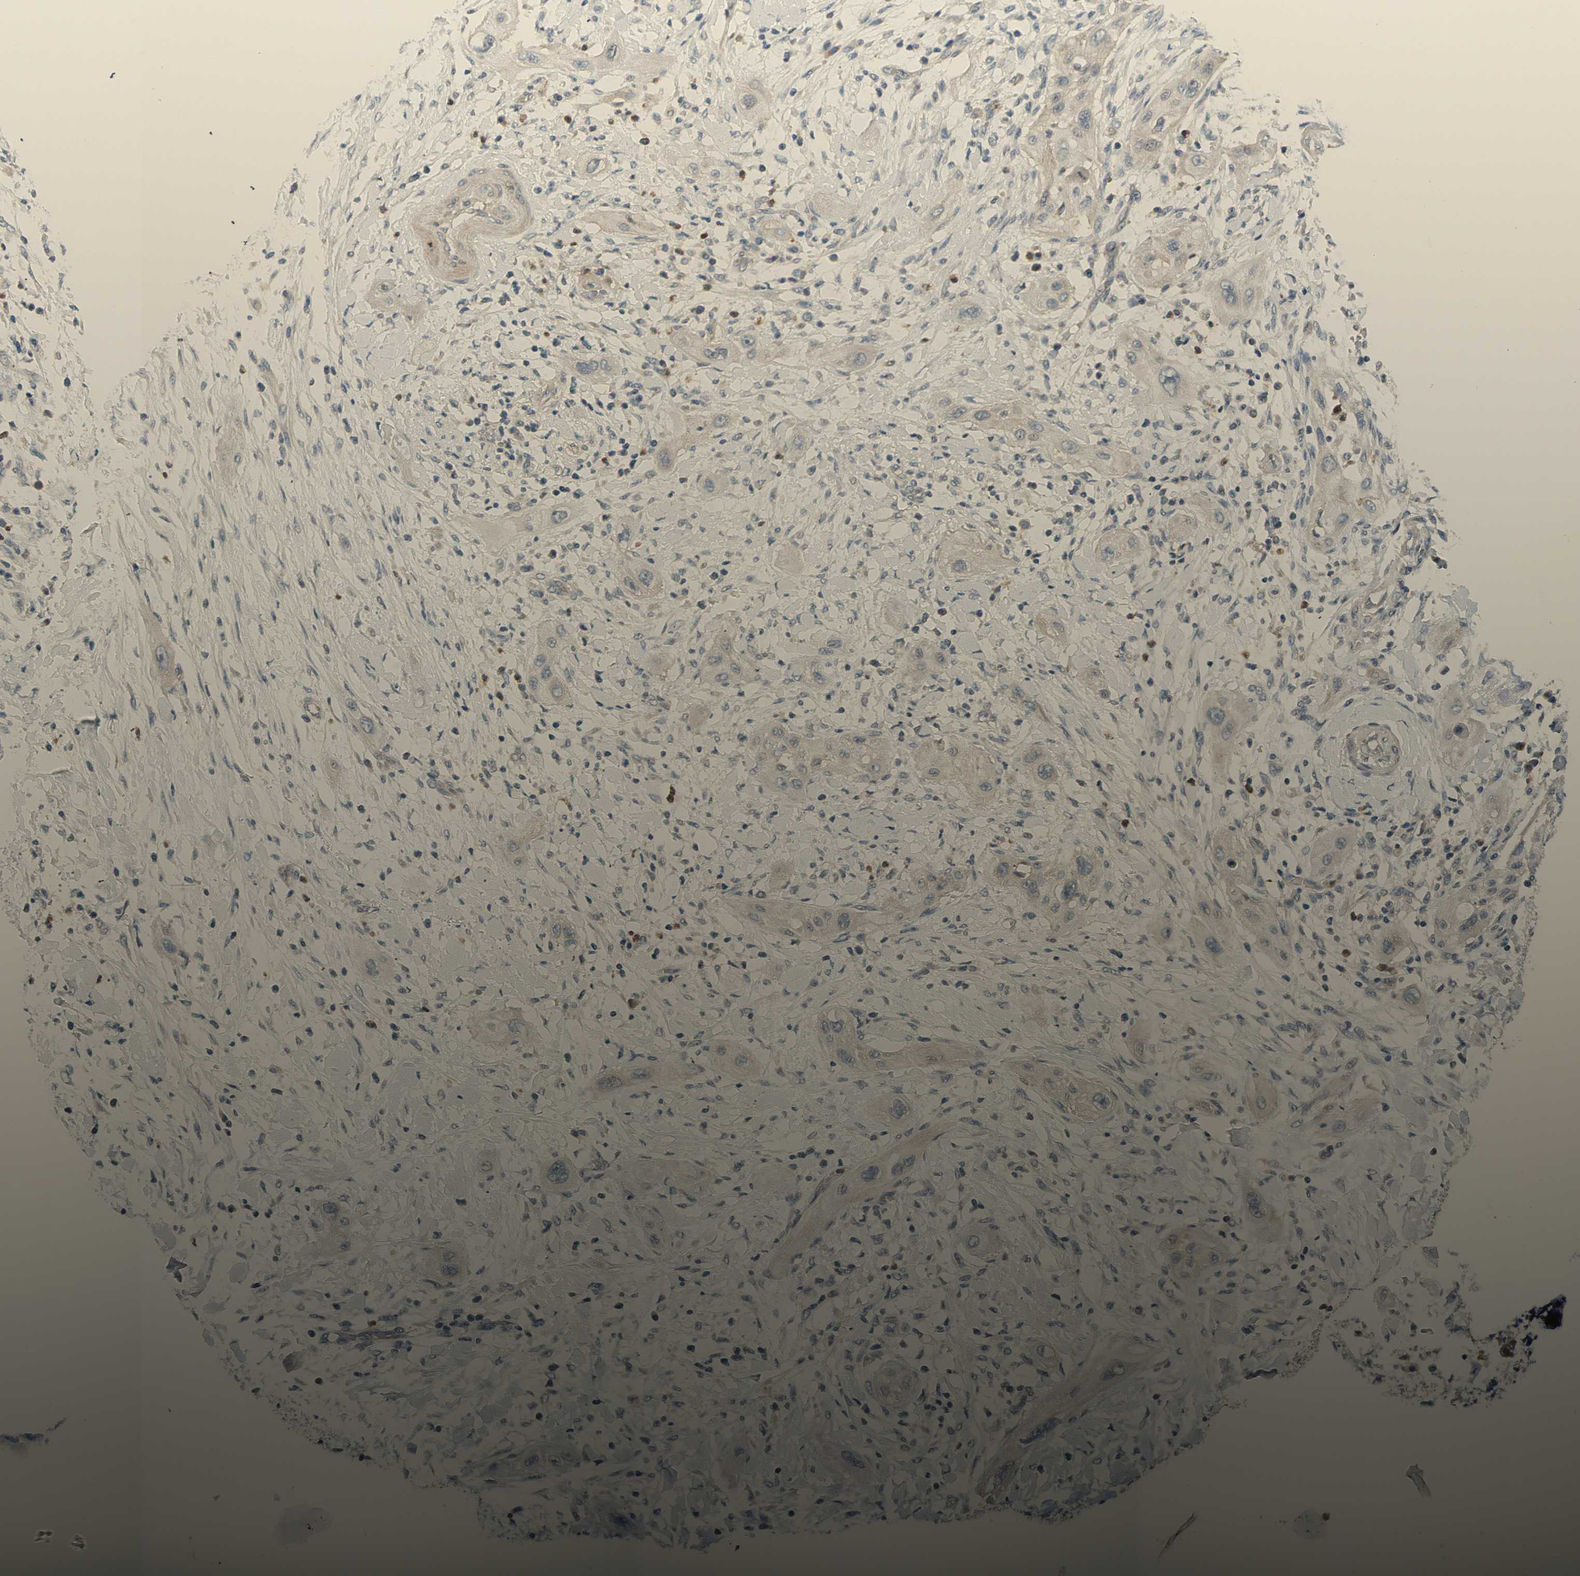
{"staining": {"intensity": "negative", "quantity": "none", "location": "none"}, "tissue": "lung cancer", "cell_type": "Tumor cells", "image_type": "cancer", "snomed": [{"axis": "morphology", "description": "Squamous cell carcinoma, NOS"}, {"axis": "topography", "description": "Lung"}], "caption": "Tumor cells show no significant protein positivity in squamous cell carcinoma (lung).", "gene": "SIGLEC5", "patient": {"sex": "female", "age": 47}}